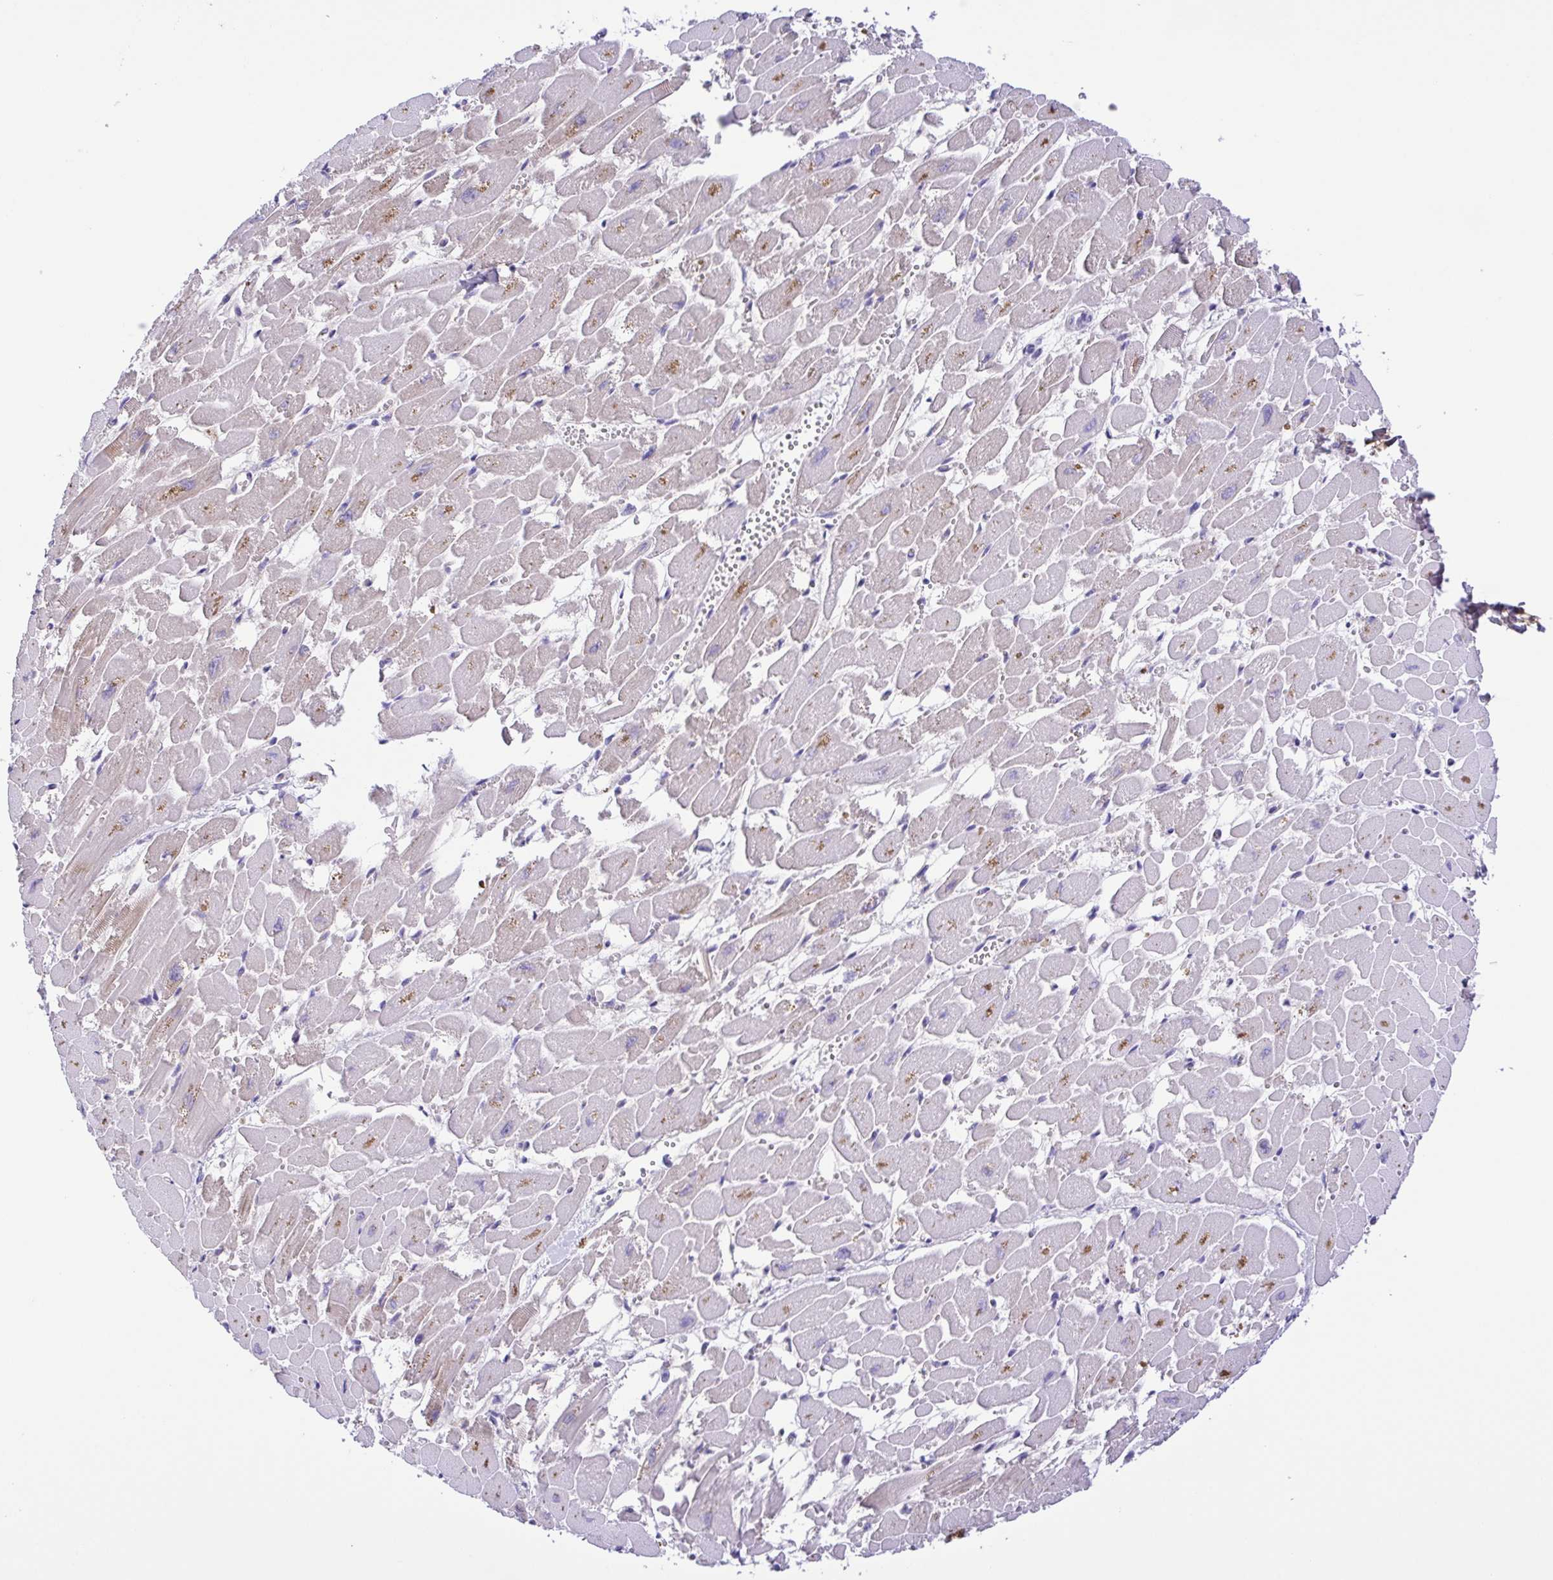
{"staining": {"intensity": "weak", "quantity": "<25%", "location": "cytoplasmic/membranous"}, "tissue": "heart muscle", "cell_type": "Cardiomyocytes", "image_type": "normal", "snomed": [{"axis": "morphology", "description": "Normal tissue, NOS"}, {"axis": "topography", "description": "Heart"}], "caption": "Immunohistochemistry (IHC) histopathology image of normal heart muscle: heart muscle stained with DAB (3,3'-diaminobenzidine) displays no significant protein positivity in cardiomyocytes. (DAB (3,3'-diaminobenzidine) immunohistochemistry visualized using brightfield microscopy, high magnification).", "gene": "IGFL1", "patient": {"sex": "female", "age": 52}}